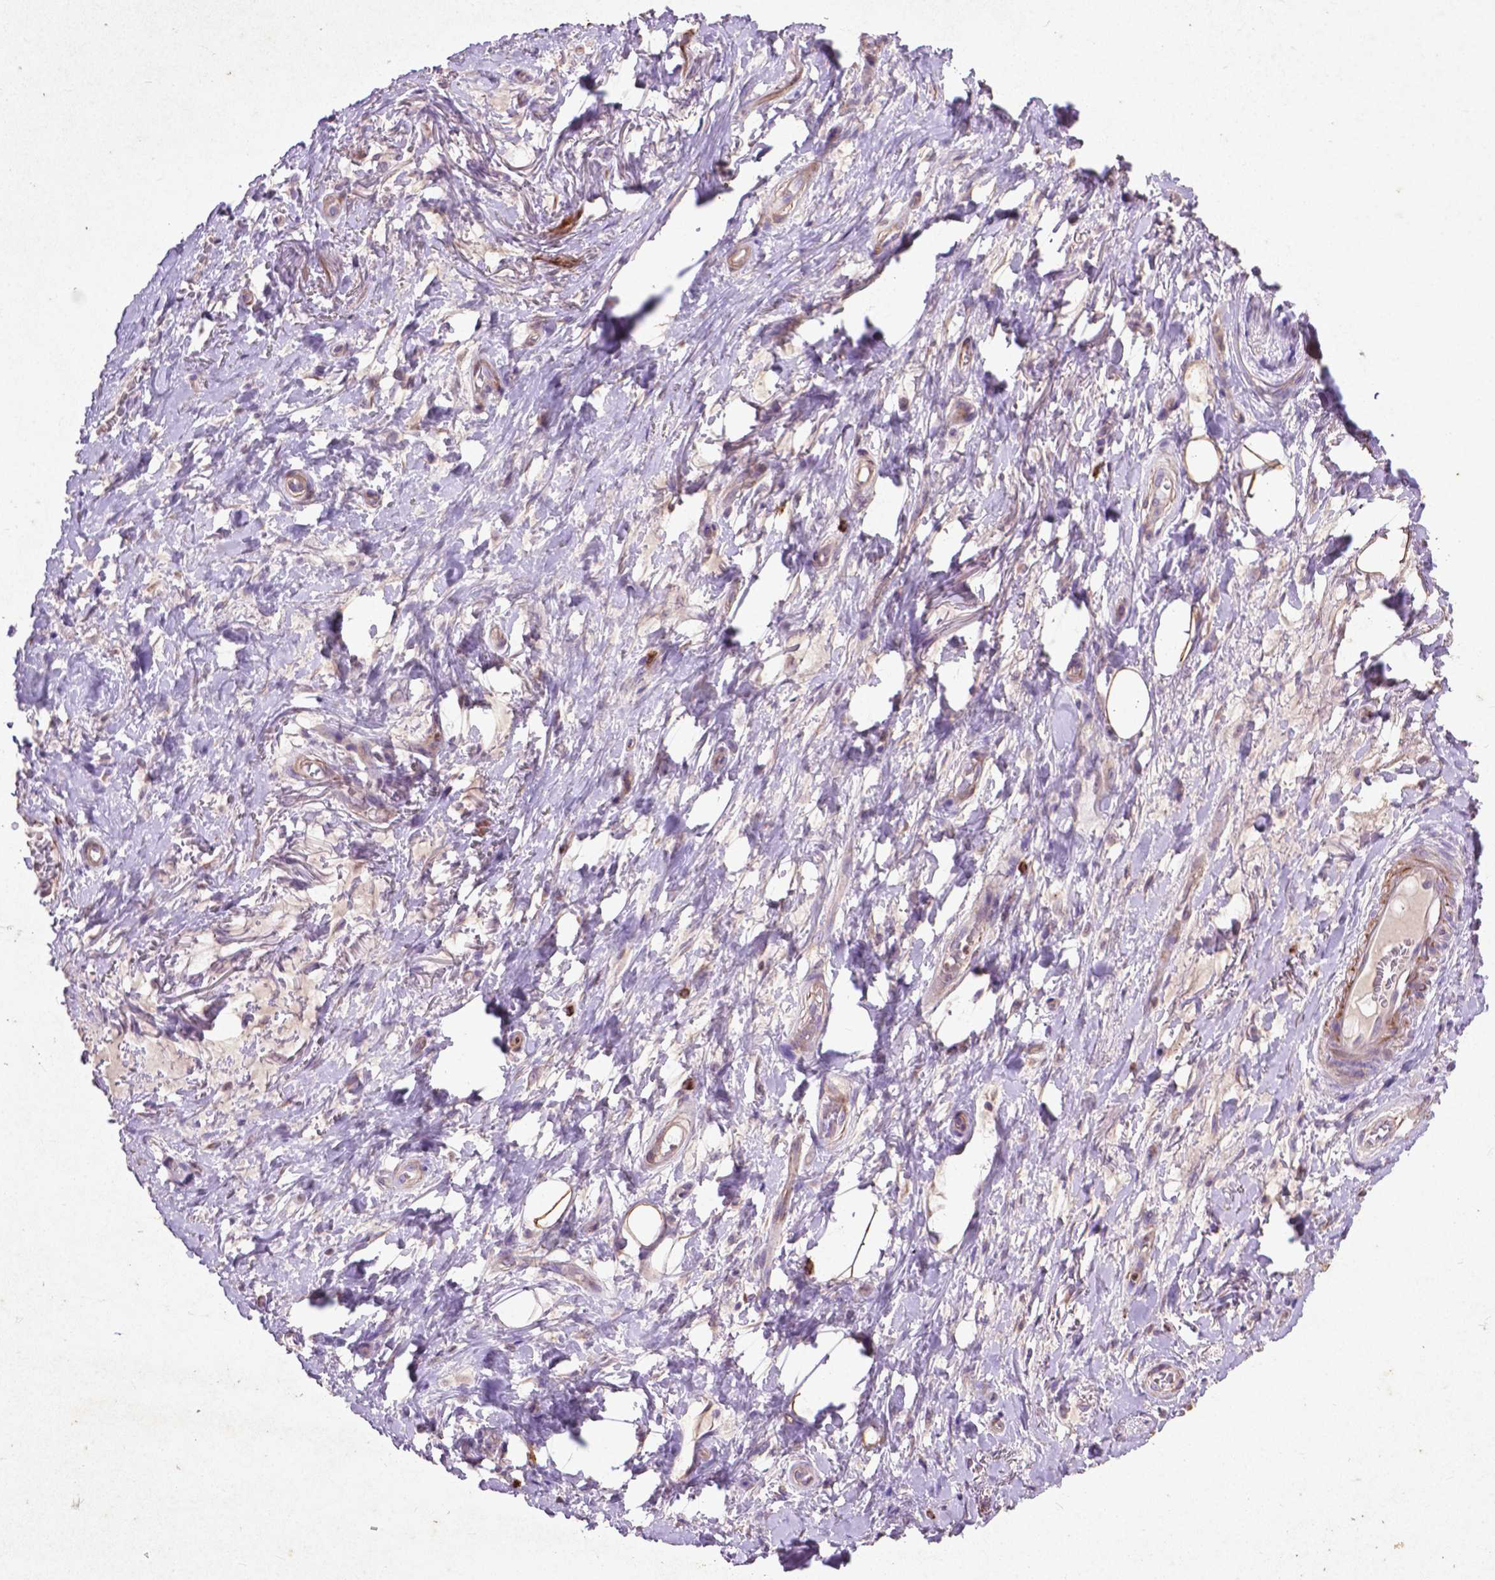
{"staining": {"intensity": "moderate", "quantity": "25%-75%", "location": "cytoplasmic/membranous"}, "tissue": "adipose tissue", "cell_type": "Adipocytes", "image_type": "normal", "snomed": [{"axis": "morphology", "description": "Normal tissue, NOS"}, {"axis": "topography", "description": "Anal"}, {"axis": "topography", "description": "Peripheral nerve tissue"}], "caption": "Immunohistochemical staining of benign human adipose tissue demonstrates medium levels of moderate cytoplasmic/membranous positivity in approximately 25%-75% of adipocytes.", "gene": "THEGL", "patient": {"sex": "male", "age": 53}}